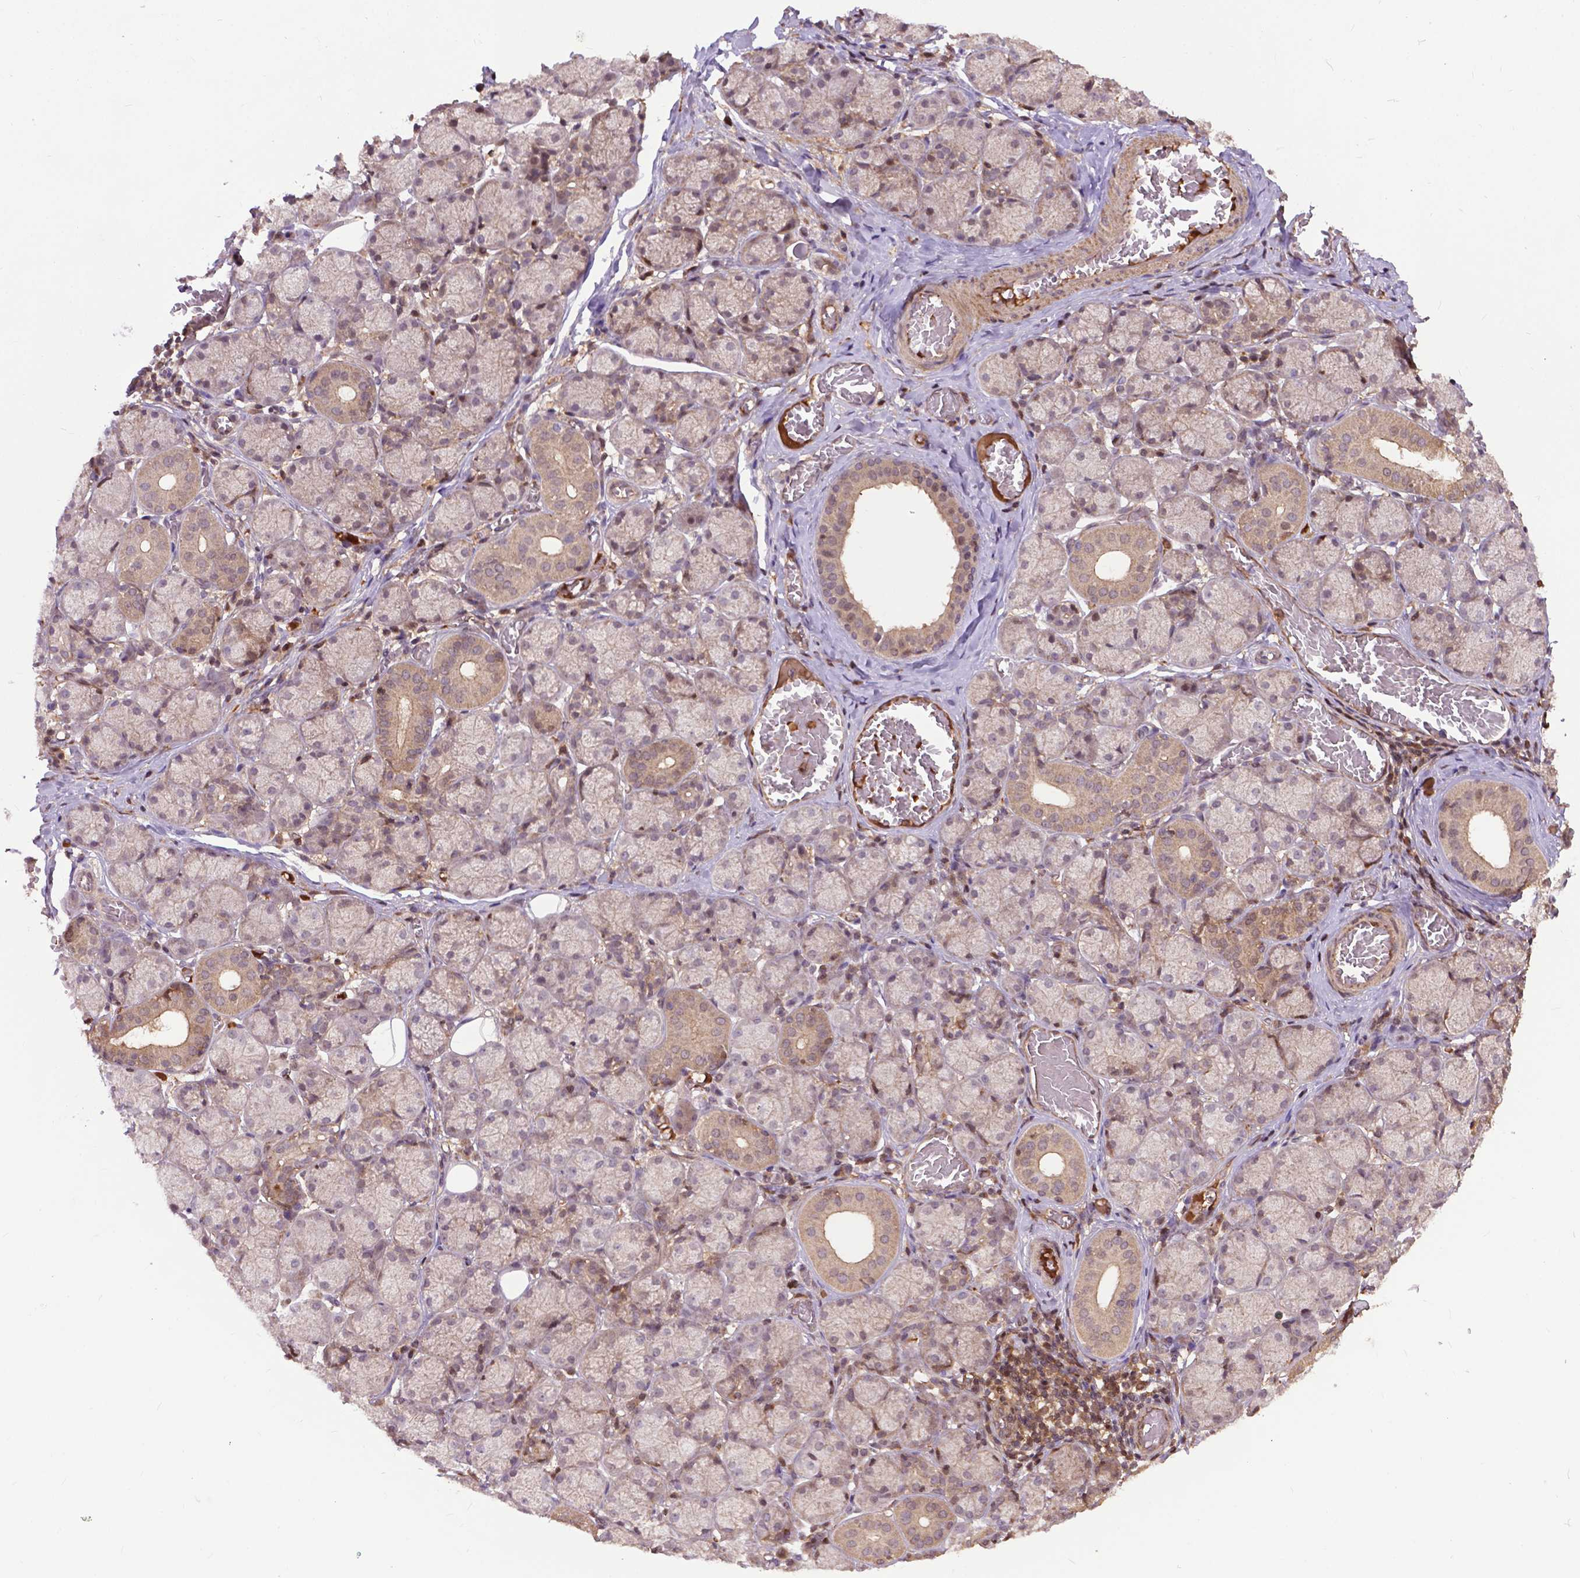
{"staining": {"intensity": "moderate", "quantity": "25%-75%", "location": "cytoplasmic/membranous,nuclear"}, "tissue": "salivary gland", "cell_type": "Glandular cells", "image_type": "normal", "snomed": [{"axis": "morphology", "description": "Normal tissue, NOS"}, {"axis": "topography", "description": "Salivary gland"}, {"axis": "topography", "description": "Peripheral nerve tissue"}], "caption": "IHC micrograph of unremarkable salivary gland: human salivary gland stained using immunohistochemistry (IHC) exhibits medium levels of moderate protein expression localized specifically in the cytoplasmic/membranous,nuclear of glandular cells, appearing as a cytoplasmic/membranous,nuclear brown color.", "gene": "CHMP4A", "patient": {"sex": "female", "age": 24}}